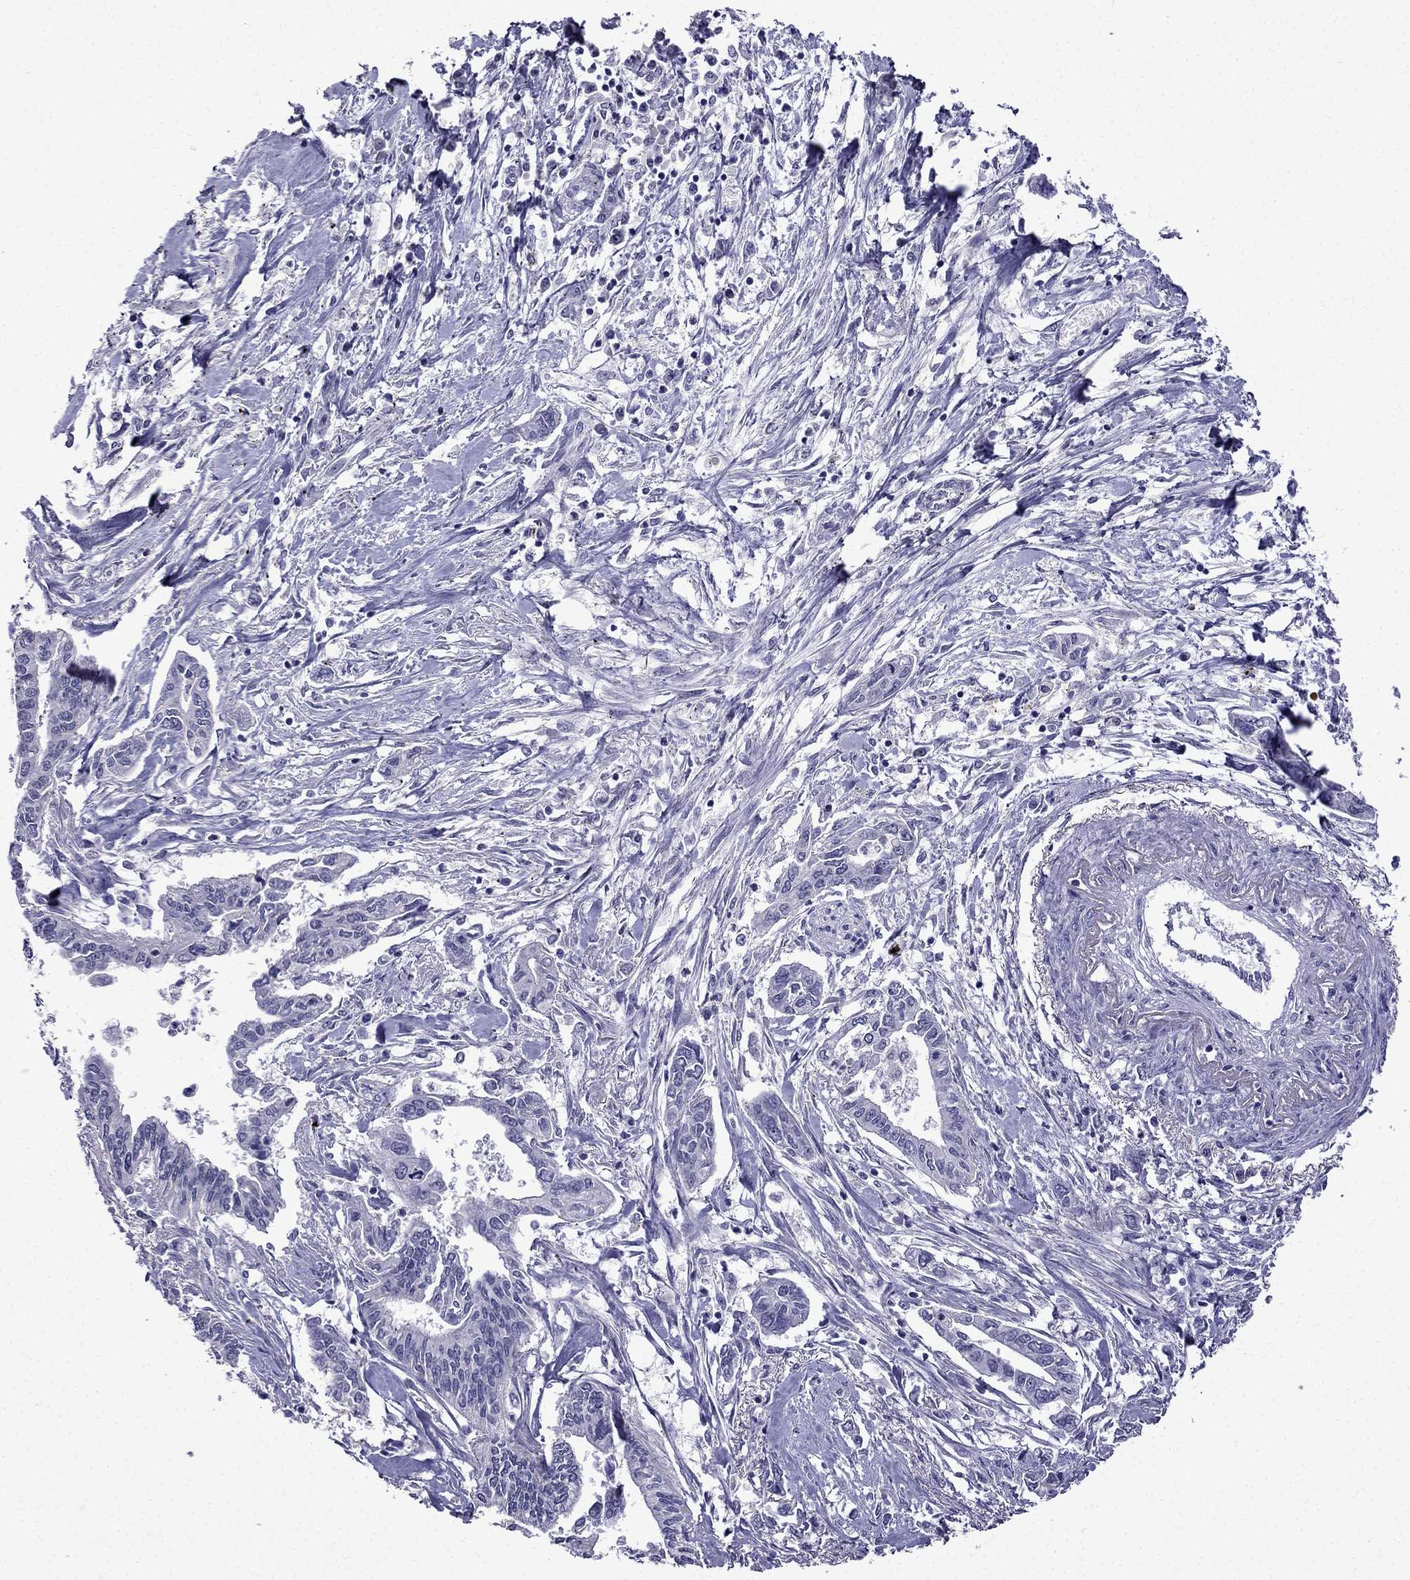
{"staining": {"intensity": "negative", "quantity": "none", "location": "none"}, "tissue": "pancreatic cancer", "cell_type": "Tumor cells", "image_type": "cancer", "snomed": [{"axis": "morphology", "description": "Adenocarcinoma, NOS"}, {"axis": "topography", "description": "Pancreas"}], "caption": "An IHC photomicrograph of pancreatic cancer (adenocarcinoma) is shown. There is no staining in tumor cells of pancreatic cancer (adenocarcinoma).", "gene": "DNAH17", "patient": {"sex": "male", "age": 60}}